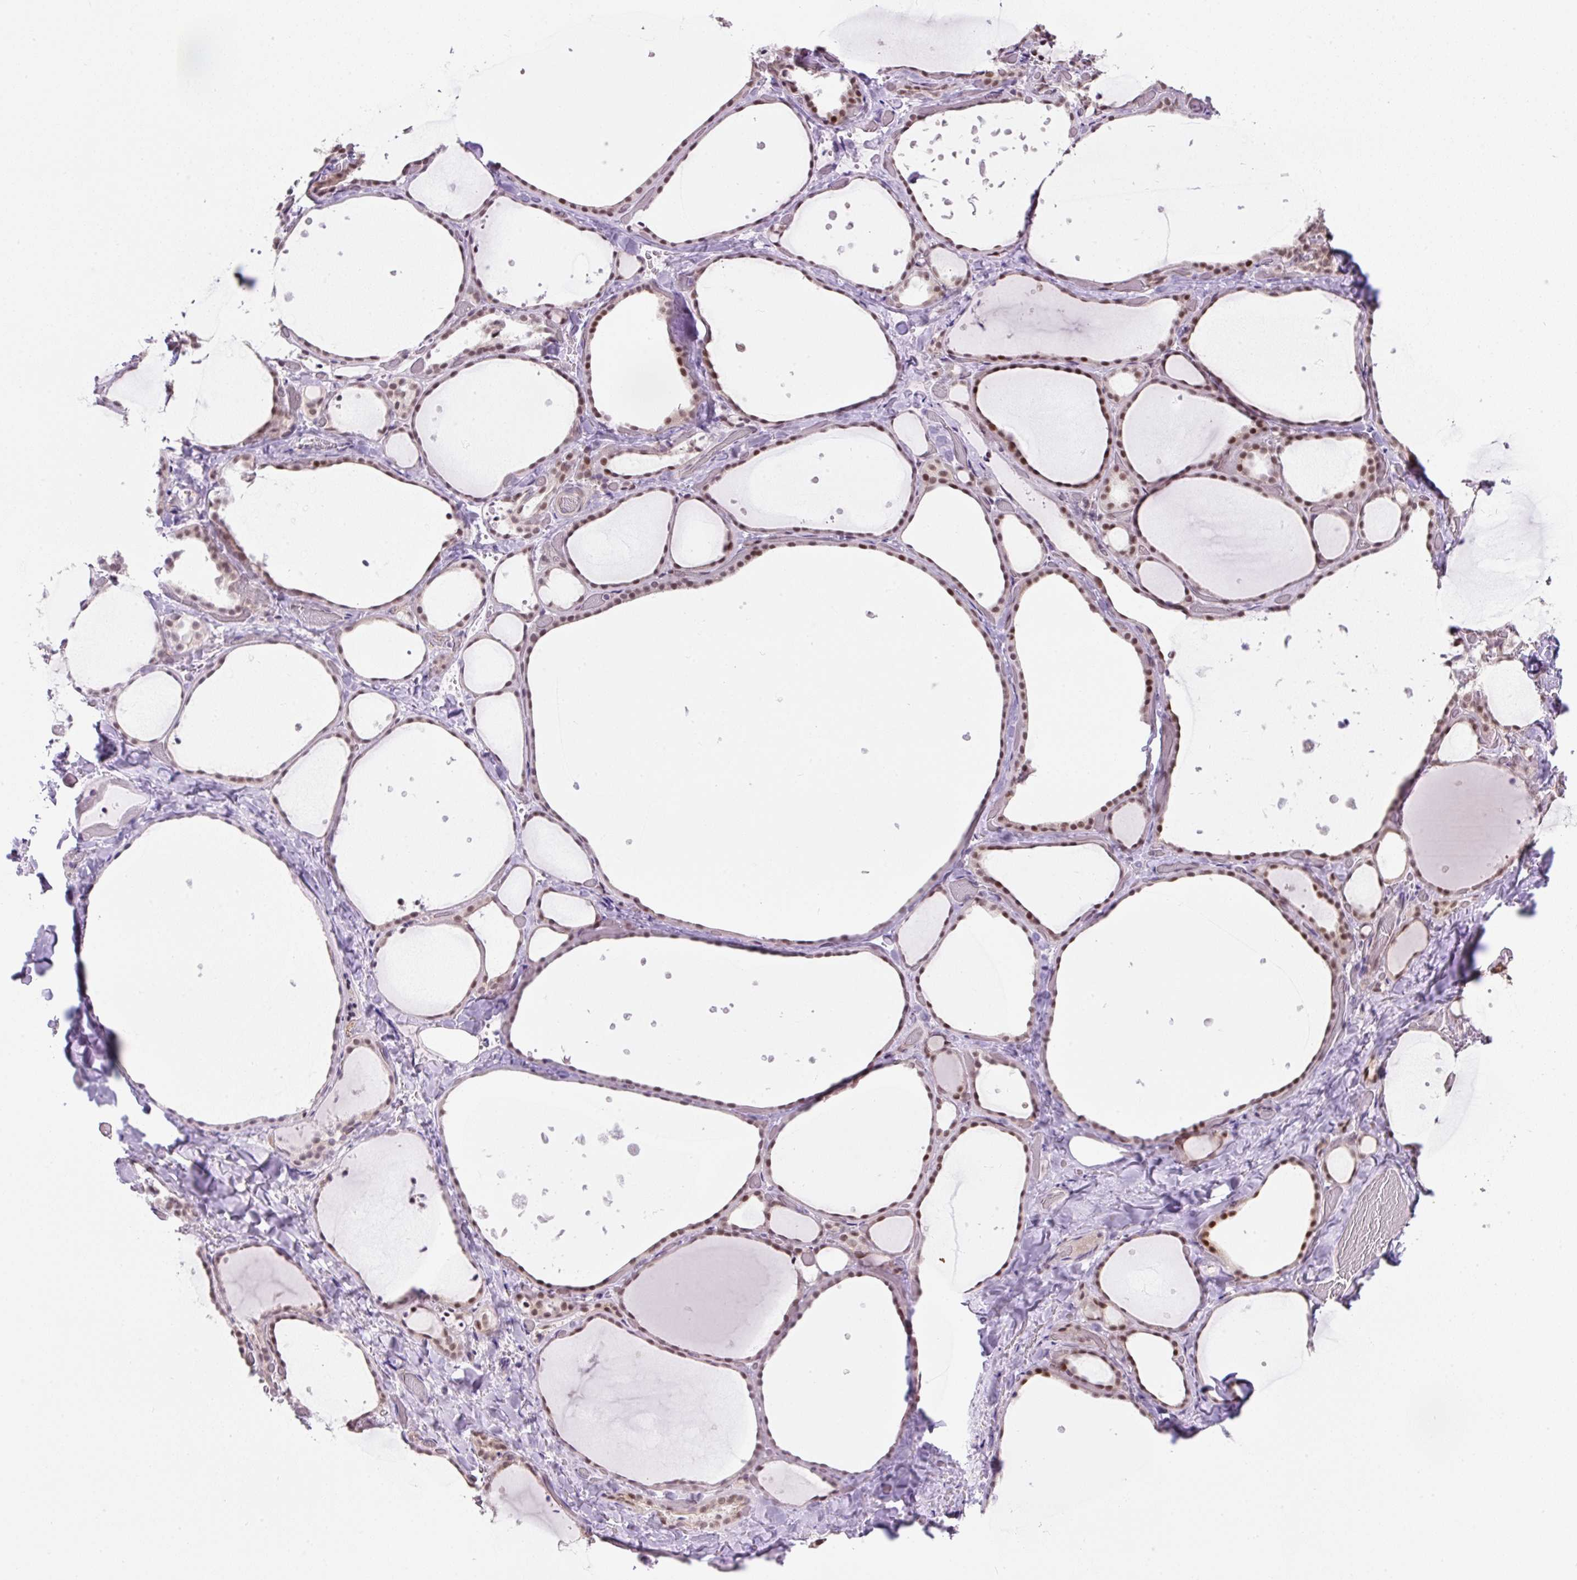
{"staining": {"intensity": "strong", "quantity": ">75%", "location": "nuclear"}, "tissue": "thyroid gland", "cell_type": "Glandular cells", "image_type": "normal", "snomed": [{"axis": "morphology", "description": "Normal tissue, NOS"}, {"axis": "topography", "description": "Thyroid gland"}], "caption": "A photomicrograph of thyroid gland stained for a protein displays strong nuclear brown staining in glandular cells. The staining was performed using DAB to visualize the protein expression in brown, while the nuclei were stained in blue with hematoxylin (Magnification: 20x).", "gene": "TAF1A", "patient": {"sex": "female", "age": 36}}